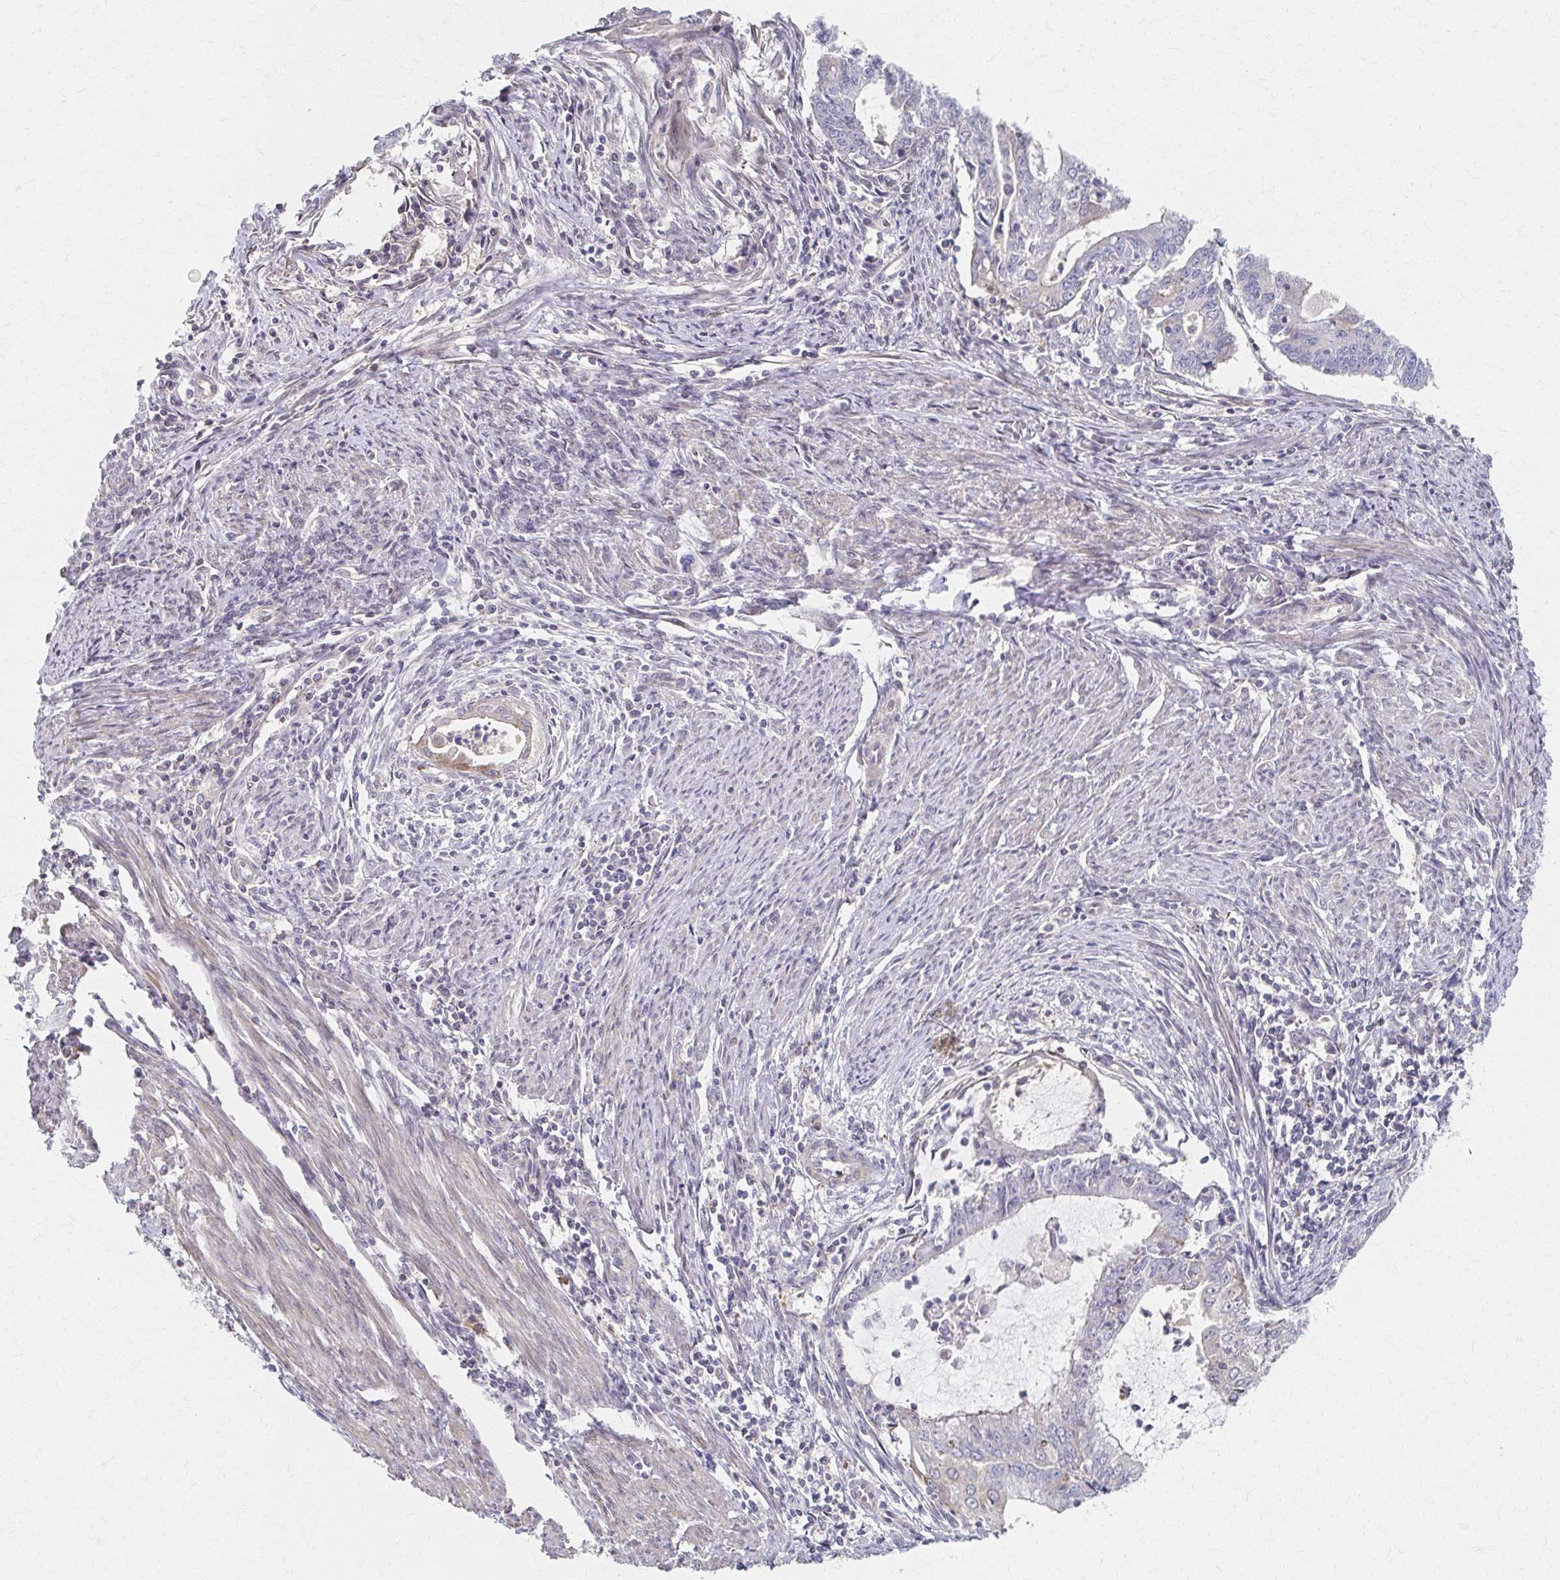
{"staining": {"intensity": "negative", "quantity": "none", "location": "none"}, "tissue": "endometrial cancer", "cell_type": "Tumor cells", "image_type": "cancer", "snomed": [{"axis": "morphology", "description": "Adenocarcinoma, NOS"}, {"axis": "topography", "description": "Endometrium"}], "caption": "Adenocarcinoma (endometrial) was stained to show a protein in brown. There is no significant expression in tumor cells.", "gene": "EOLA2", "patient": {"sex": "female", "age": 61}}